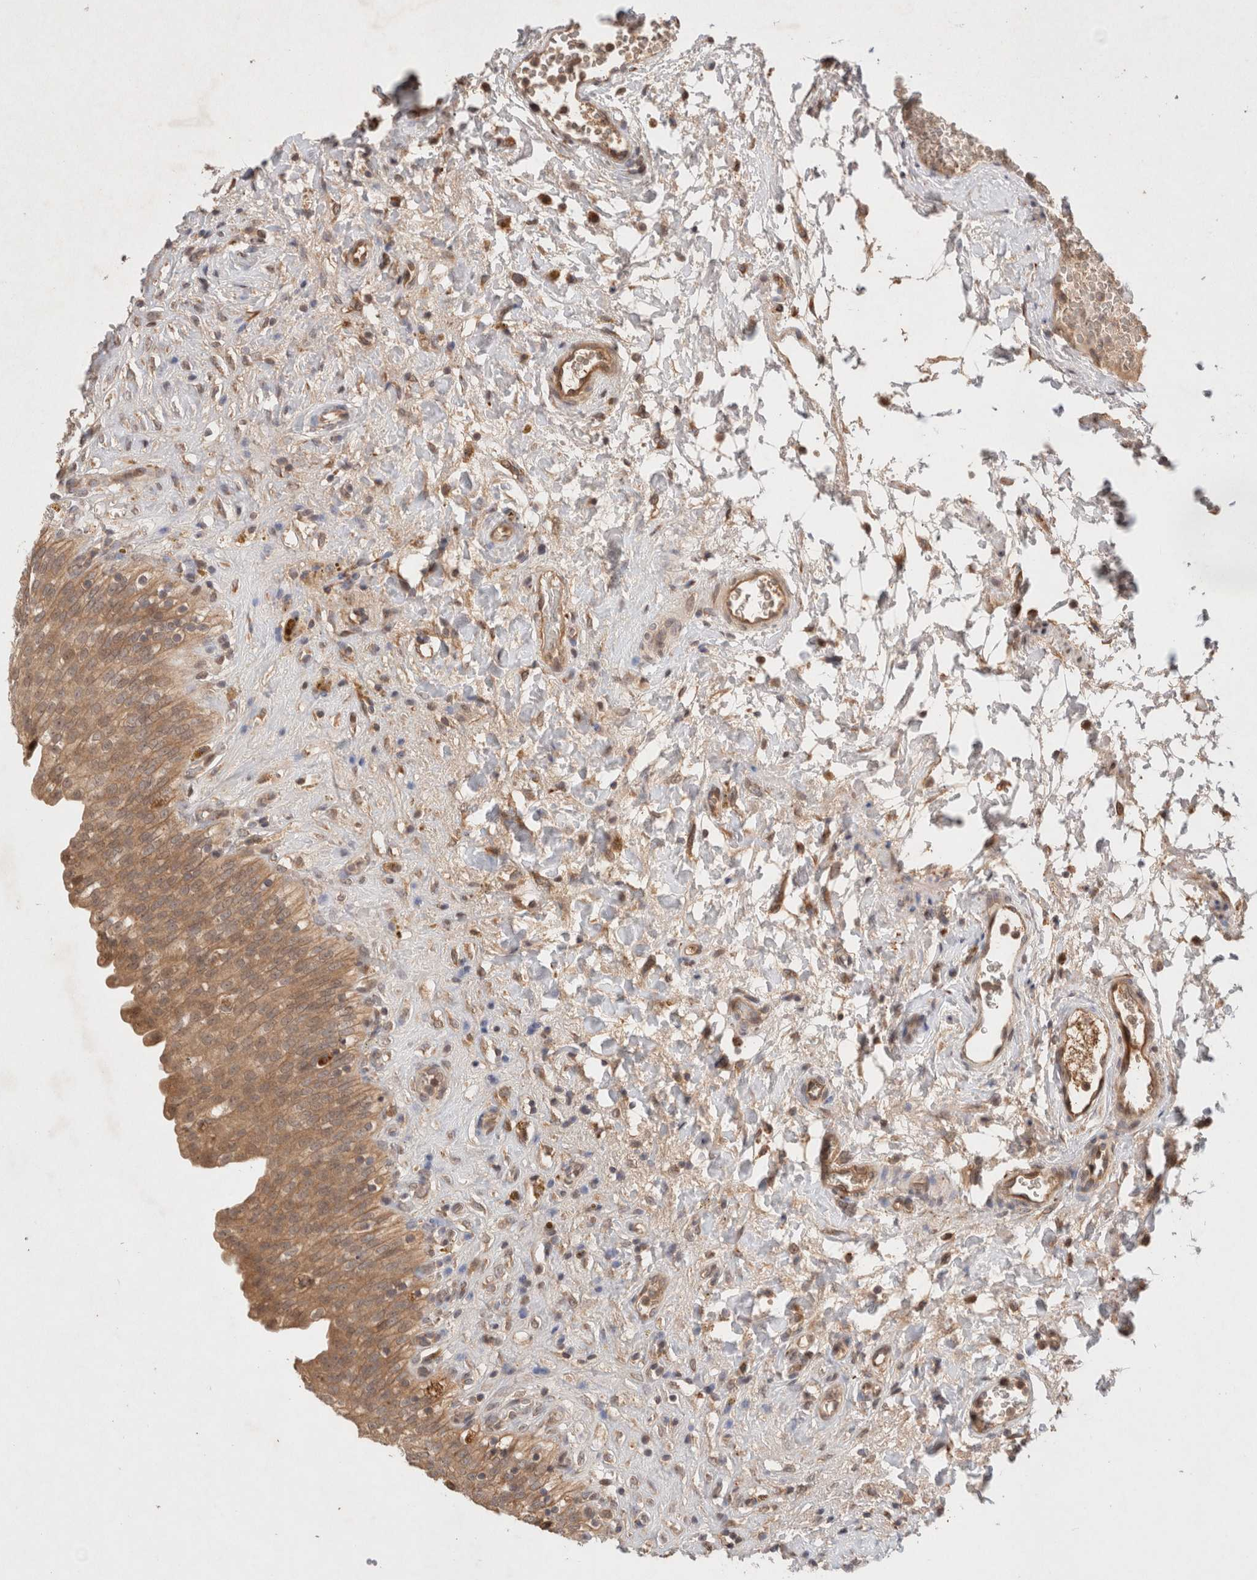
{"staining": {"intensity": "moderate", "quantity": ">75%", "location": "cytoplasmic/membranous"}, "tissue": "urinary bladder", "cell_type": "Urothelial cells", "image_type": "normal", "snomed": [{"axis": "morphology", "description": "Urothelial carcinoma, High grade"}, {"axis": "topography", "description": "Urinary bladder"}], "caption": "DAB (3,3'-diaminobenzidine) immunohistochemical staining of benign urinary bladder reveals moderate cytoplasmic/membranous protein positivity in approximately >75% of urothelial cells.", "gene": "KLHL20", "patient": {"sex": "male", "age": 46}}